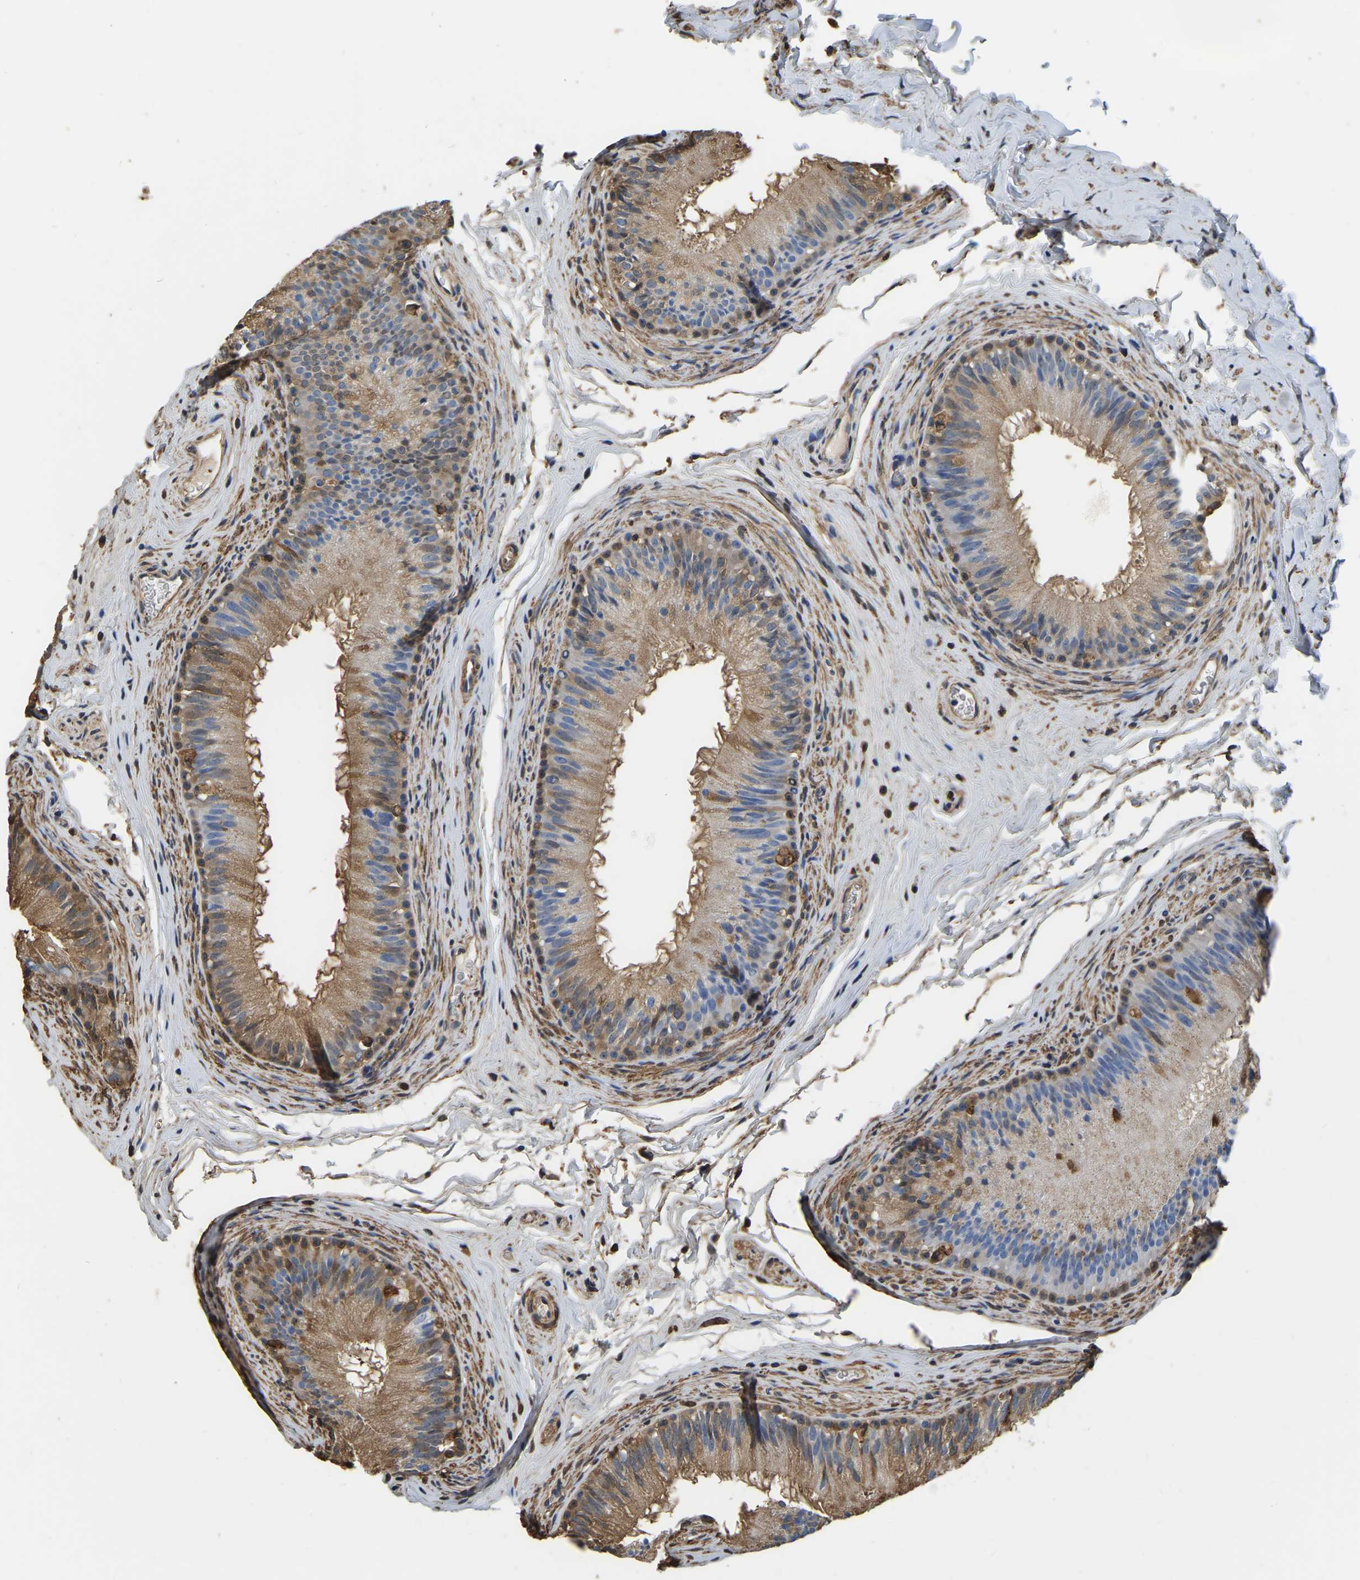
{"staining": {"intensity": "moderate", "quantity": ">75%", "location": "cytoplasmic/membranous"}, "tissue": "epididymis", "cell_type": "Glandular cells", "image_type": "normal", "snomed": [{"axis": "morphology", "description": "Normal tissue, NOS"}, {"axis": "topography", "description": "Testis"}, {"axis": "topography", "description": "Epididymis"}], "caption": "Immunohistochemical staining of normal human epididymis demonstrates medium levels of moderate cytoplasmic/membranous positivity in about >75% of glandular cells.", "gene": "LDHB", "patient": {"sex": "male", "age": 36}}